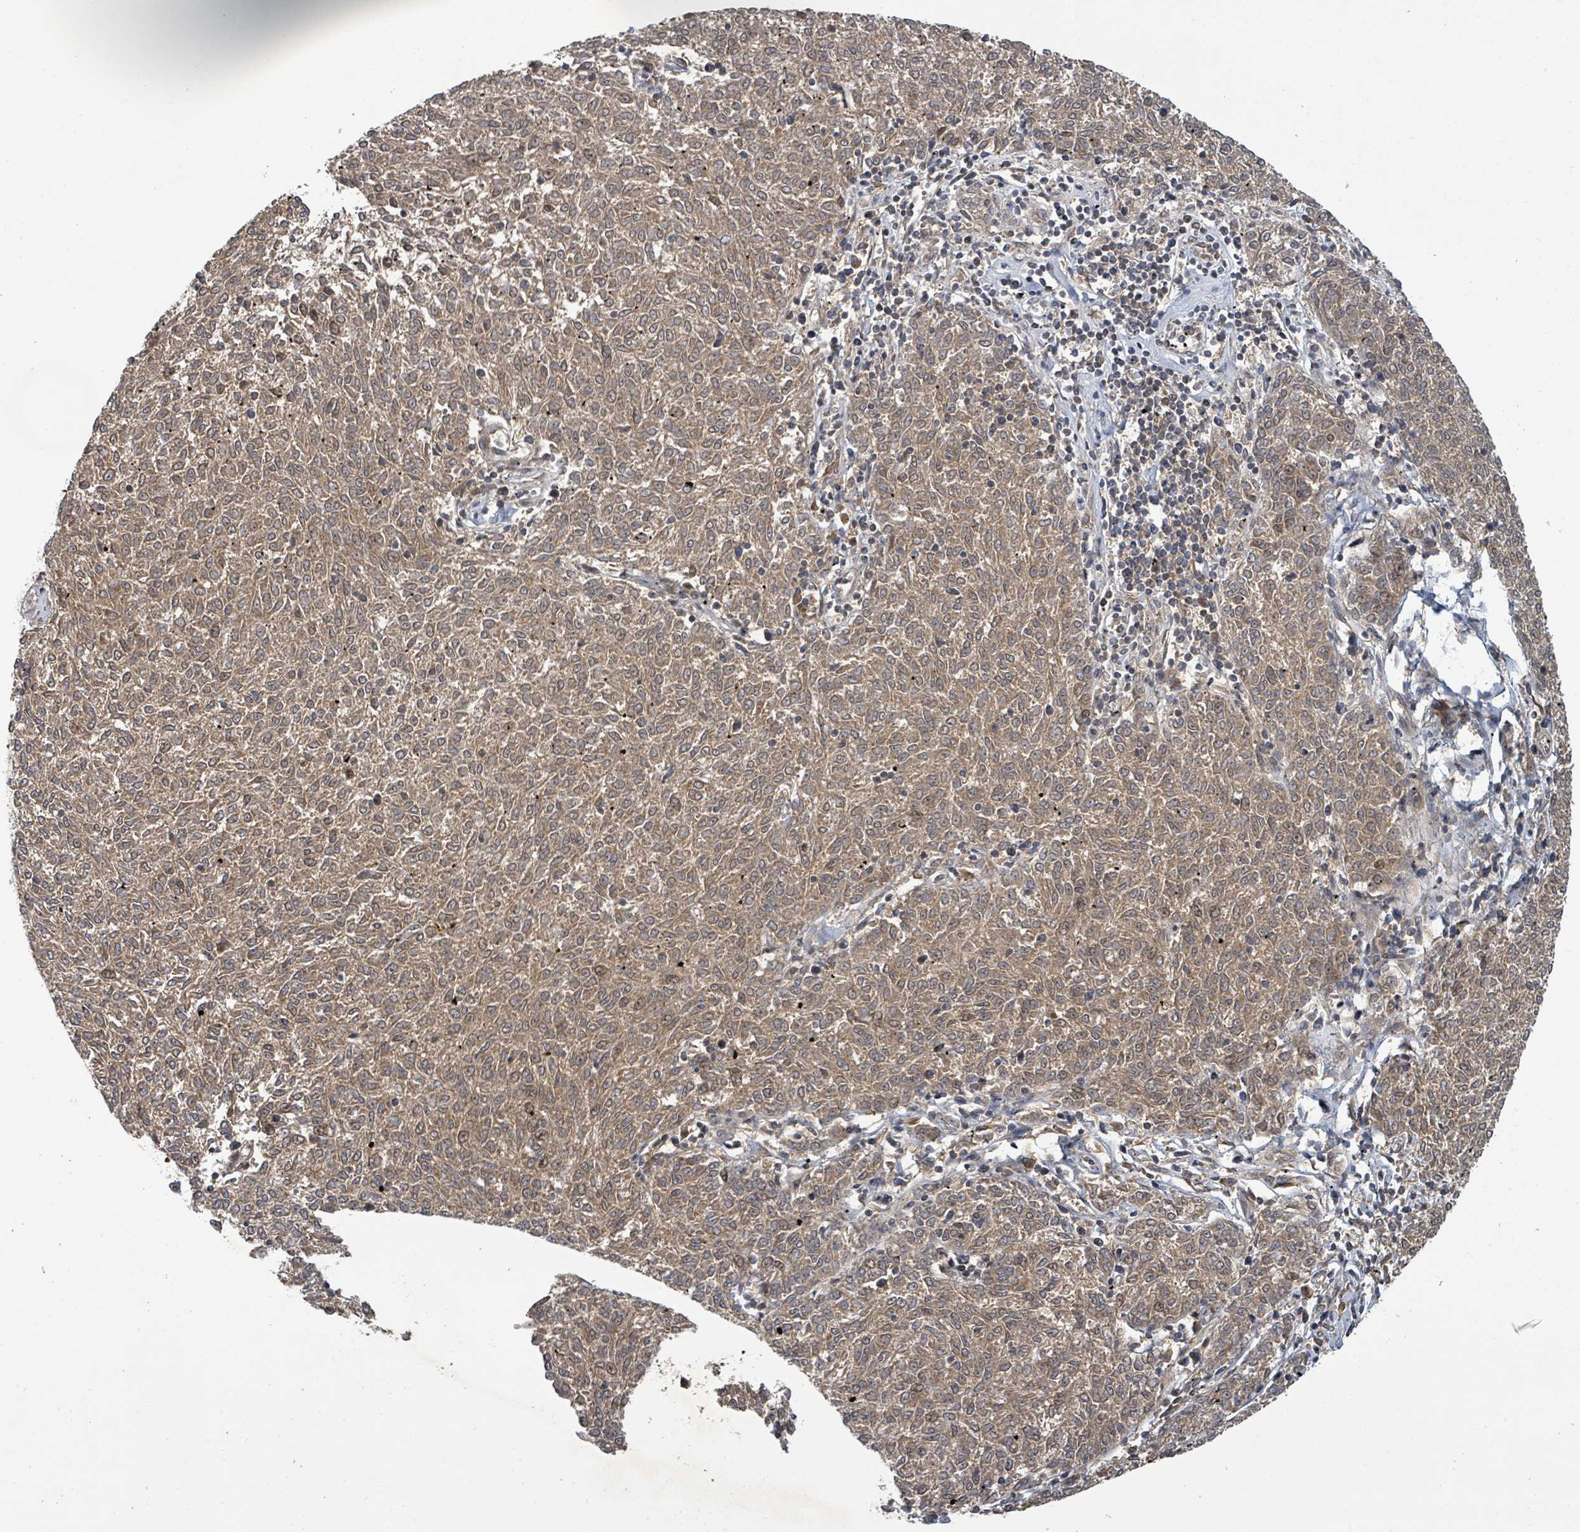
{"staining": {"intensity": "moderate", "quantity": ">75%", "location": "cytoplasmic/membranous"}, "tissue": "melanoma", "cell_type": "Tumor cells", "image_type": "cancer", "snomed": [{"axis": "morphology", "description": "Malignant melanoma, NOS"}, {"axis": "topography", "description": "Skin"}], "caption": "Melanoma stained with immunohistochemistry (IHC) shows moderate cytoplasmic/membranous positivity in about >75% of tumor cells.", "gene": "ITGA11", "patient": {"sex": "female", "age": 72}}